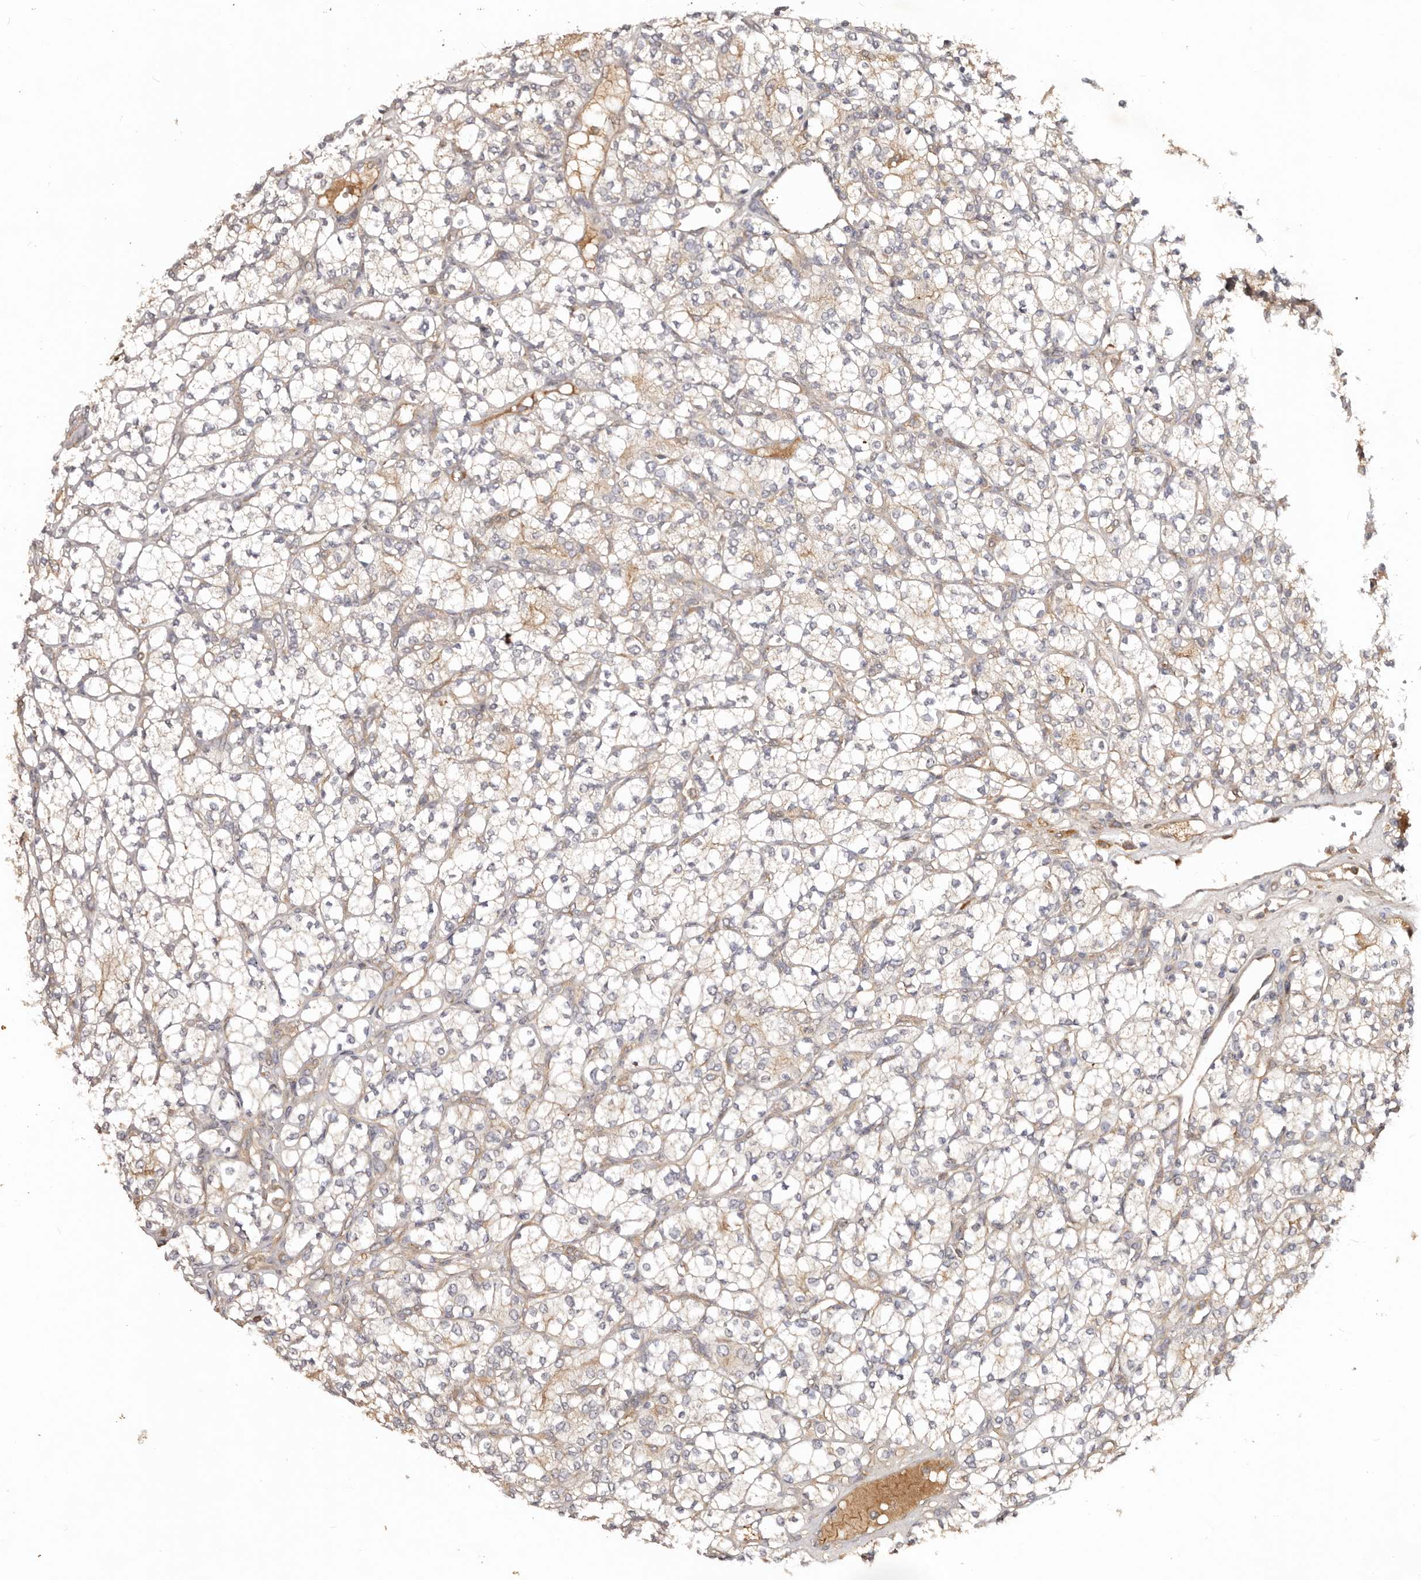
{"staining": {"intensity": "weak", "quantity": "<25%", "location": "cytoplasmic/membranous"}, "tissue": "renal cancer", "cell_type": "Tumor cells", "image_type": "cancer", "snomed": [{"axis": "morphology", "description": "Adenocarcinoma, NOS"}, {"axis": "topography", "description": "Kidney"}], "caption": "A high-resolution histopathology image shows IHC staining of renal adenocarcinoma, which reveals no significant positivity in tumor cells.", "gene": "PKIB", "patient": {"sex": "male", "age": 77}}